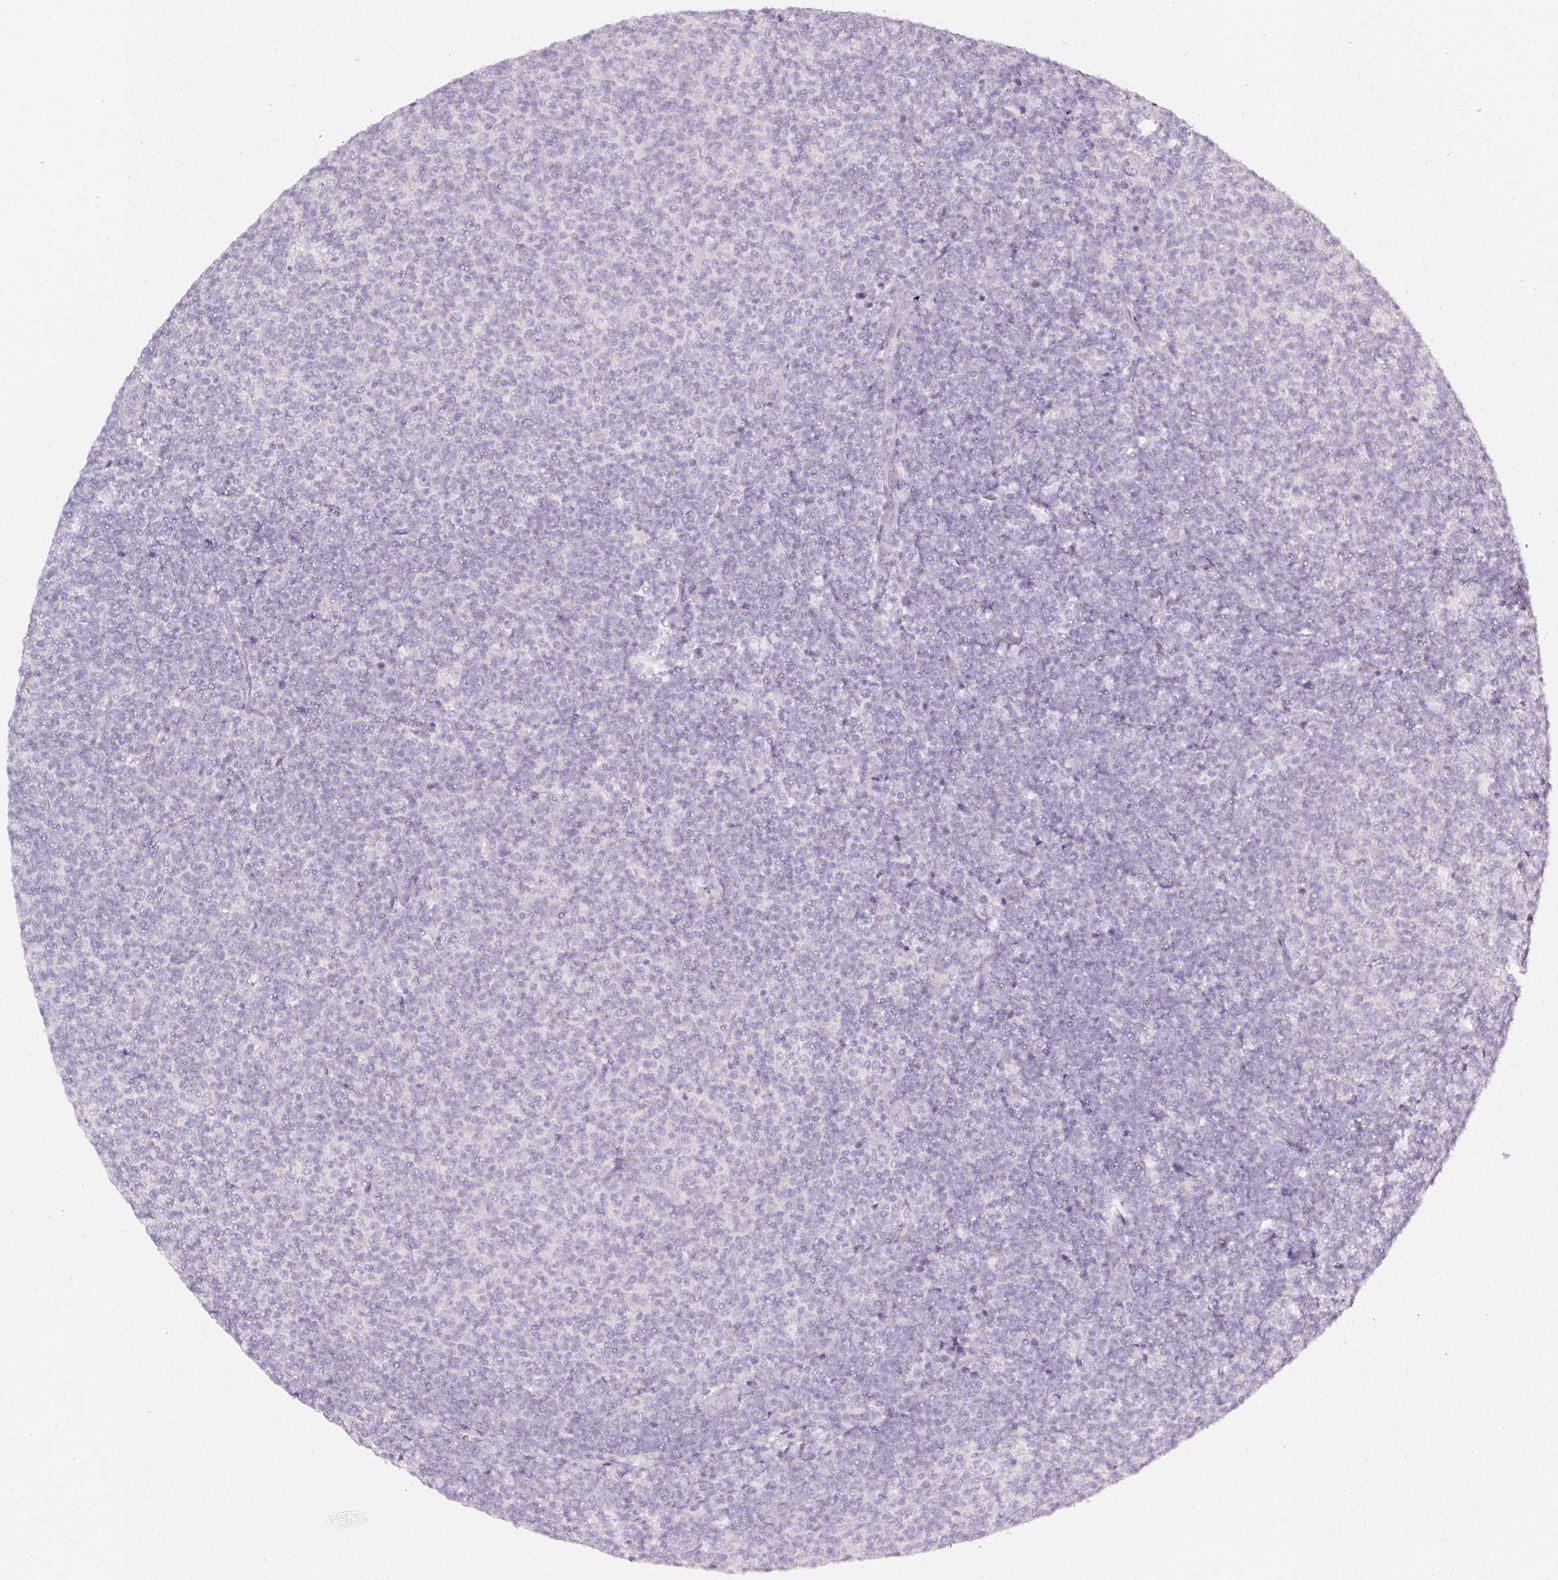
{"staining": {"intensity": "negative", "quantity": "none", "location": "none"}, "tissue": "lymphoma", "cell_type": "Tumor cells", "image_type": "cancer", "snomed": [{"axis": "morphology", "description": "Malignant lymphoma, non-Hodgkin's type, Low grade"}, {"axis": "topography", "description": "Lymph node"}], "caption": "This is an immunohistochemistry (IHC) photomicrograph of human low-grade malignant lymphoma, non-Hodgkin's type. There is no positivity in tumor cells.", "gene": "PDXDC1", "patient": {"sex": "male", "age": 66}}